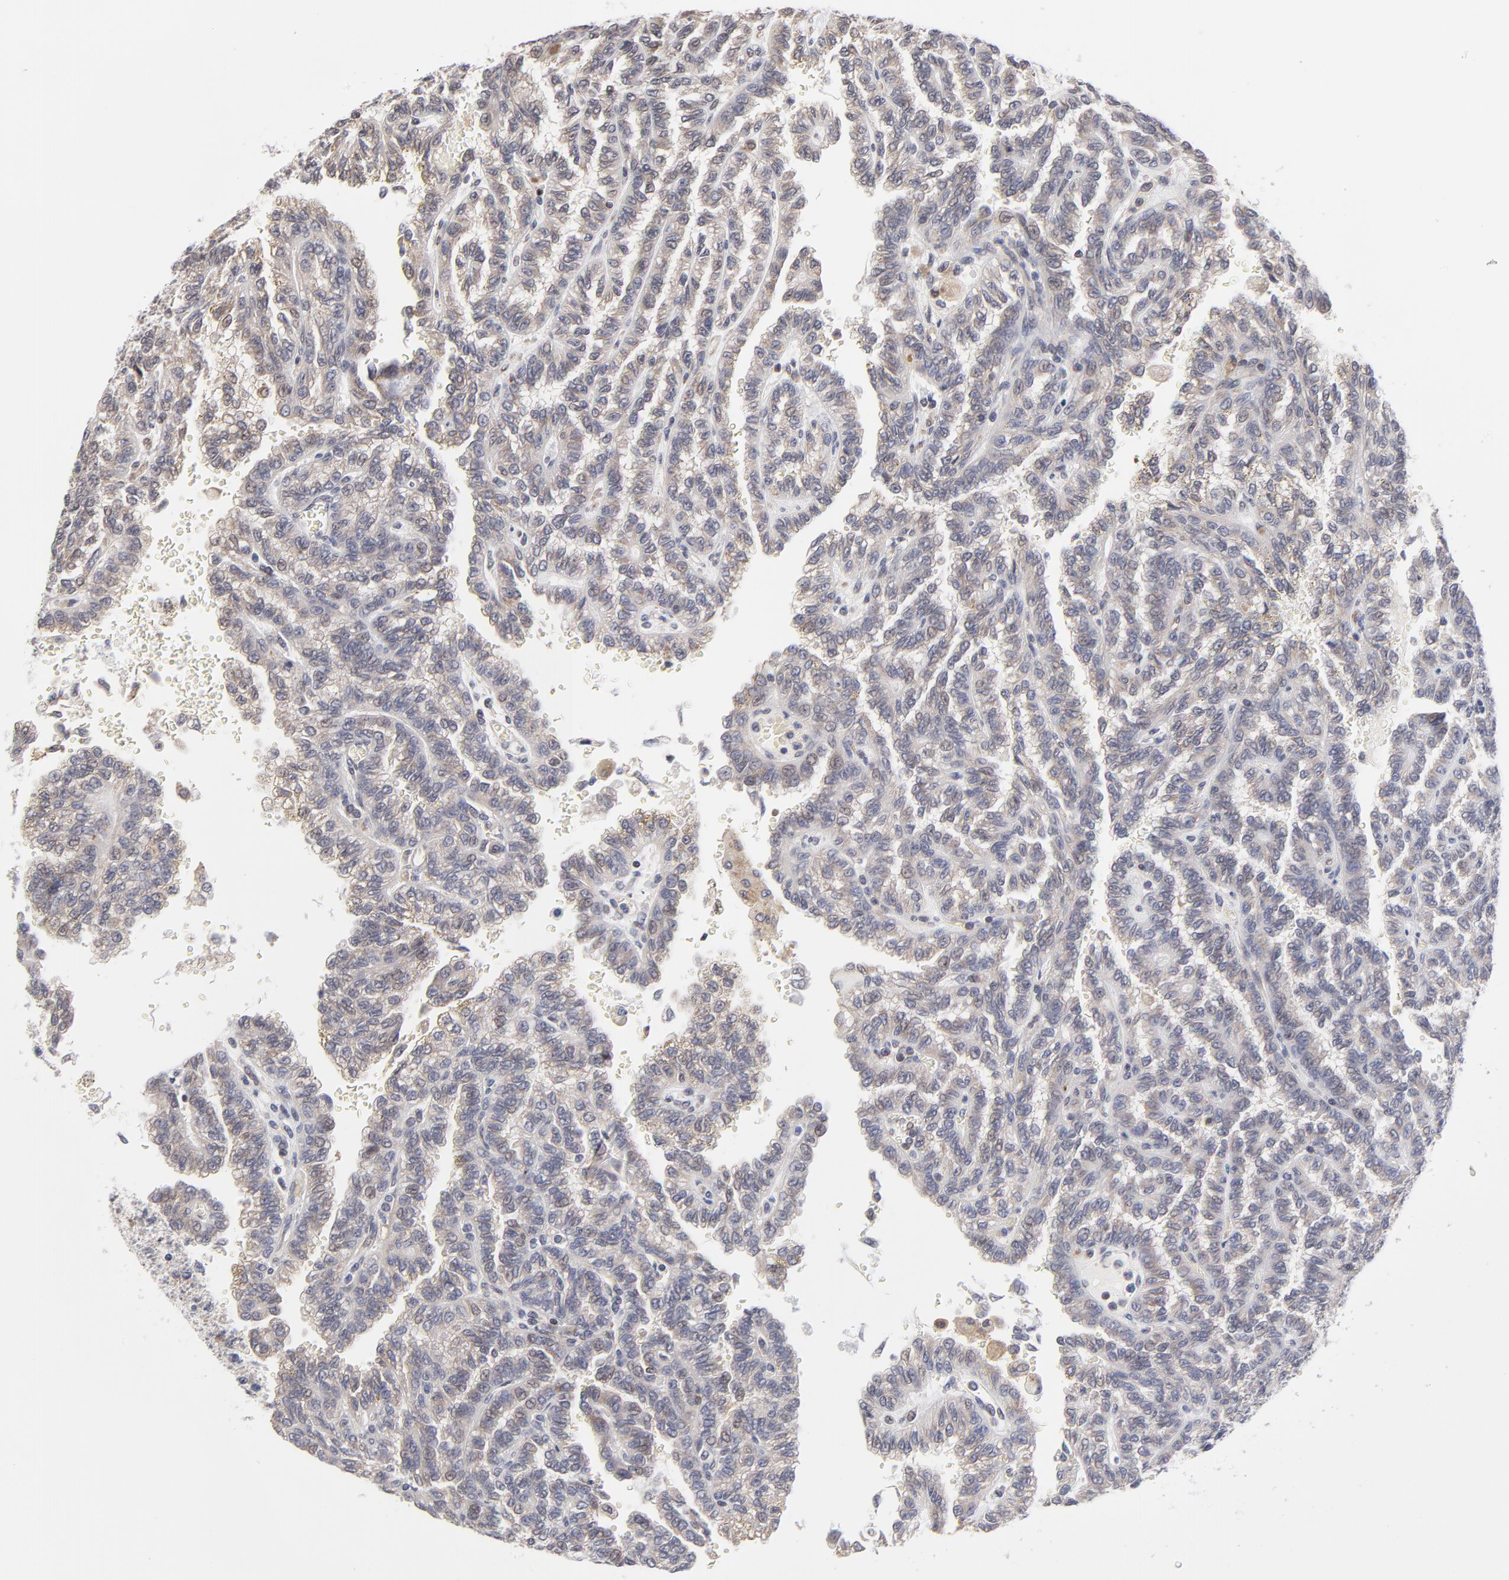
{"staining": {"intensity": "weak", "quantity": "25%-75%", "location": "cytoplasmic/membranous"}, "tissue": "renal cancer", "cell_type": "Tumor cells", "image_type": "cancer", "snomed": [{"axis": "morphology", "description": "Inflammation, NOS"}, {"axis": "morphology", "description": "Adenocarcinoma, NOS"}, {"axis": "topography", "description": "Kidney"}], "caption": "Human renal adenocarcinoma stained with a brown dye displays weak cytoplasmic/membranous positive expression in approximately 25%-75% of tumor cells.", "gene": "ZNF157", "patient": {"sex": "male", "age": 68}}